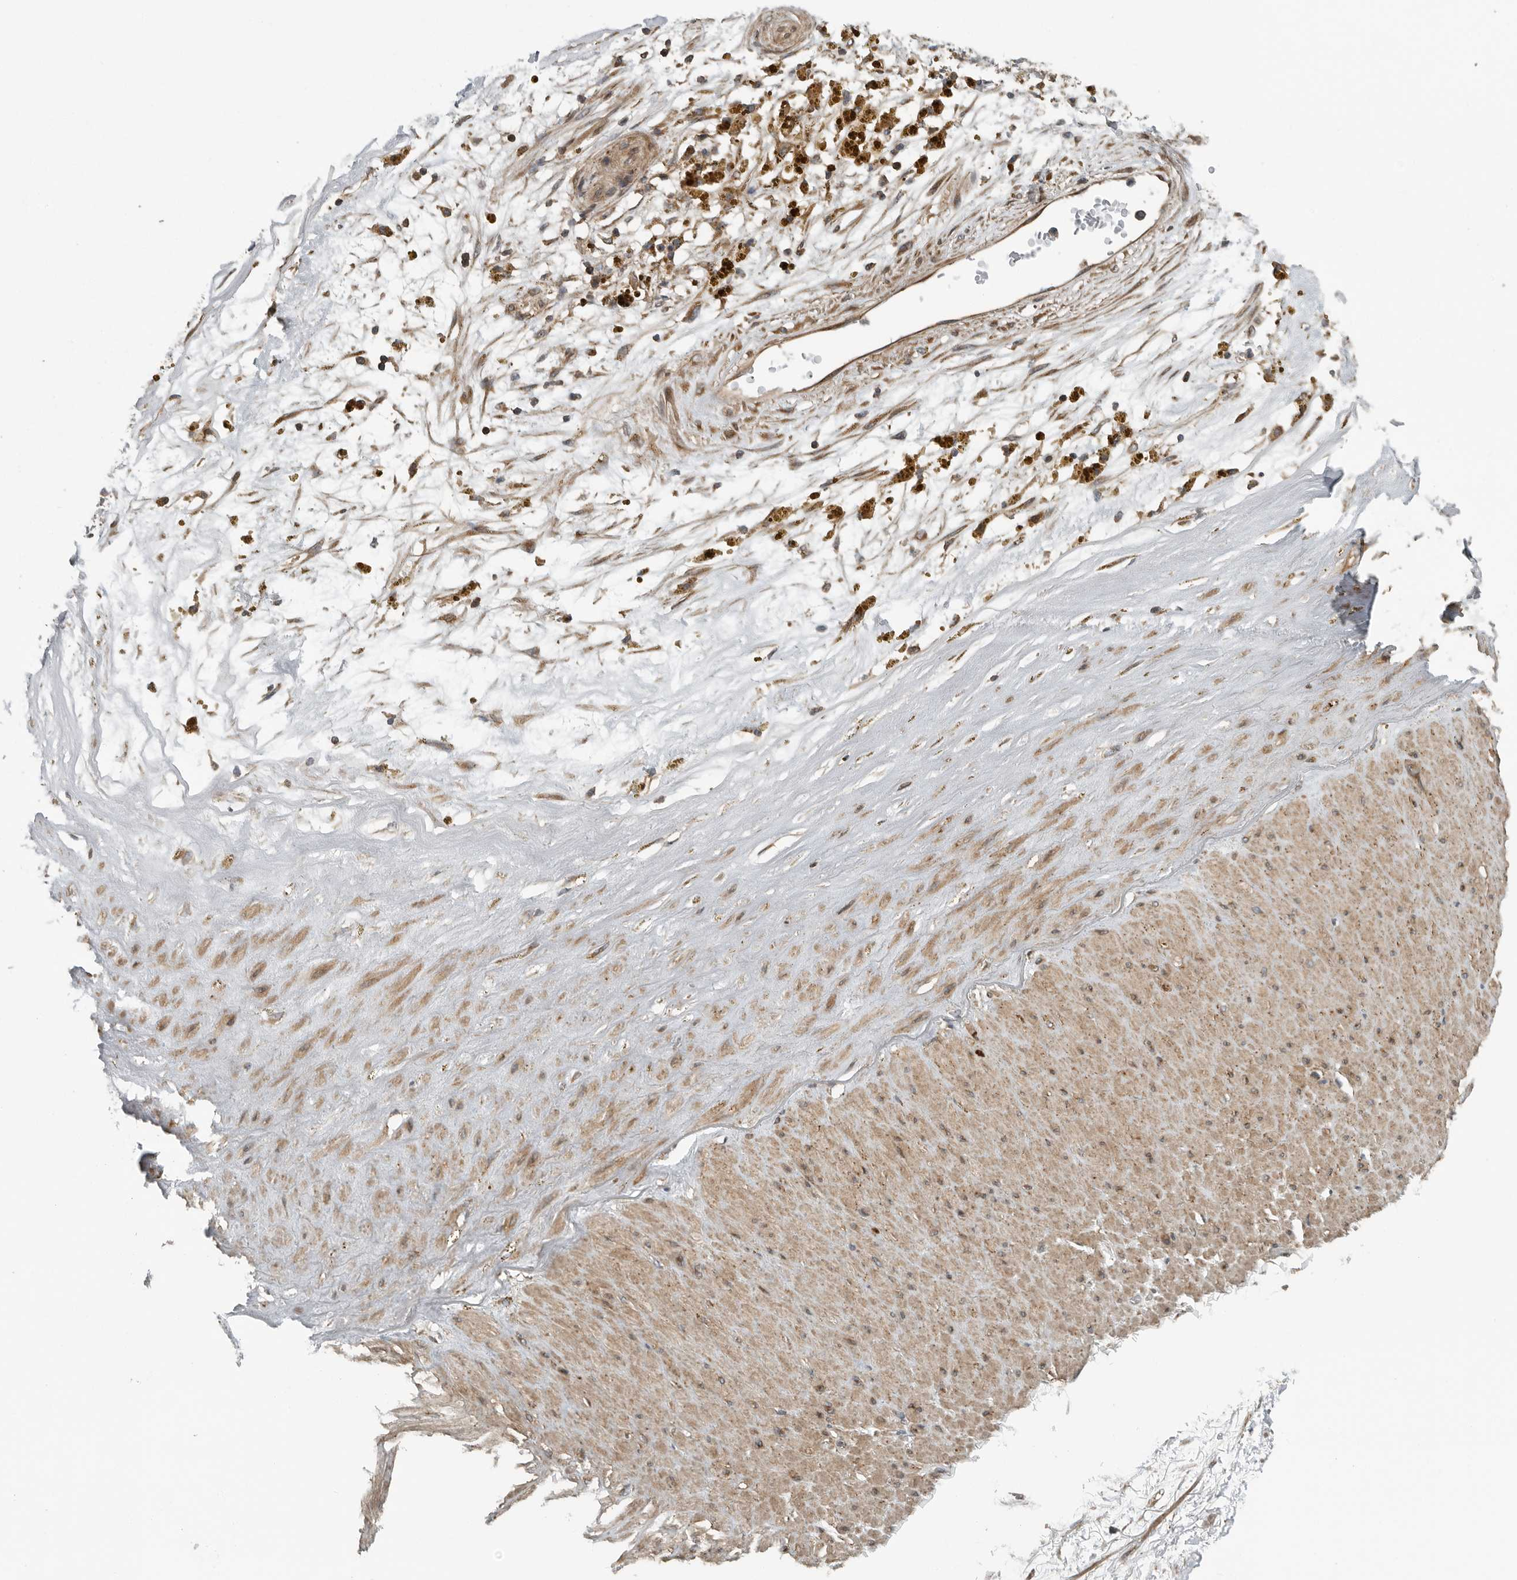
{"staining": {"intensity": "moderate", "quantity": ">75%", "location": "cytoplasmic/membranous"}, "tissue": "soft tissue", "cell_type": "Fibroblasts", "image_type": "normal", "snomed": [{"axis": "morphology", "description": "Normal tissue, NOS"}, {"axis": "topography", "description": "Soft tissue"}], "caption": "Immunohistochemistry image of unremarkable human soft tissue stained for a protein (brown), which demonstrates medium levels of moderate cytoplasmic/membranous expression in about >75% of fibroblasts.", "gene": "AMFR", "patient": {"sex": "male", "age": 72}}